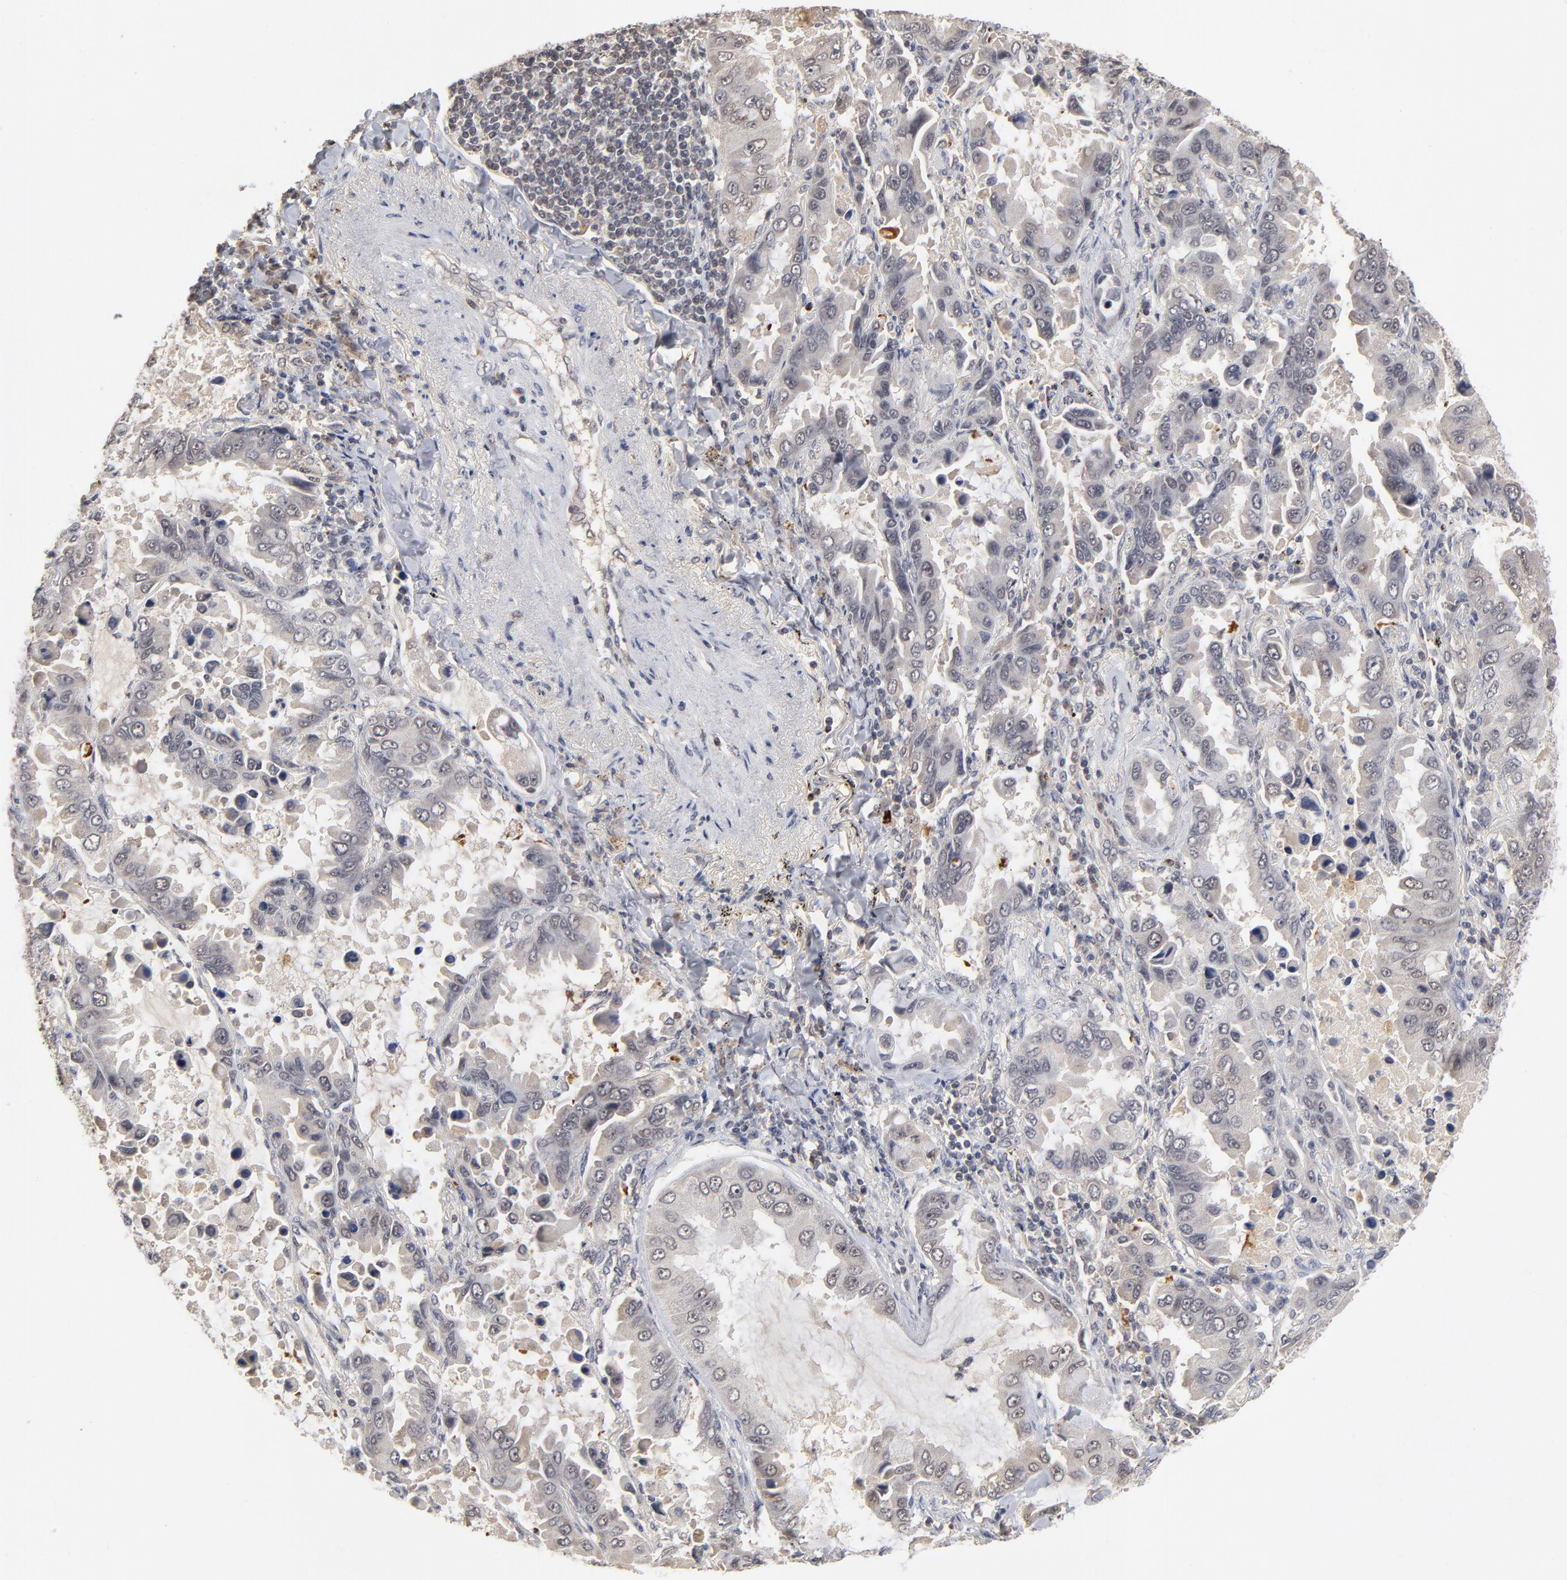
{"staining": {"intensity": "moderate", "quantity": ">75%", "location": "cytoplasmic/membranous"}, "tissue": "lung cancer", "cell_type": "Tumor cells", "image_type": "cancer", "snomed": [{"axis": "morphology", "description": "Adenocarcinoma, NOS"}, {"axis": "topography", "description": "Lung"}], "caption": "Lung adenocarcinoma was stained to show a protein in brown. There is medium levels of moderate cytoplasmic/membranous positivity in about >75% of tumor cells. (DAB (3,3'-diaminobenzidine) = brown stain, brightfield microscopy at high magnification).", "gene": "WSB1", "patient": {"sex": "male", "age": 64}}